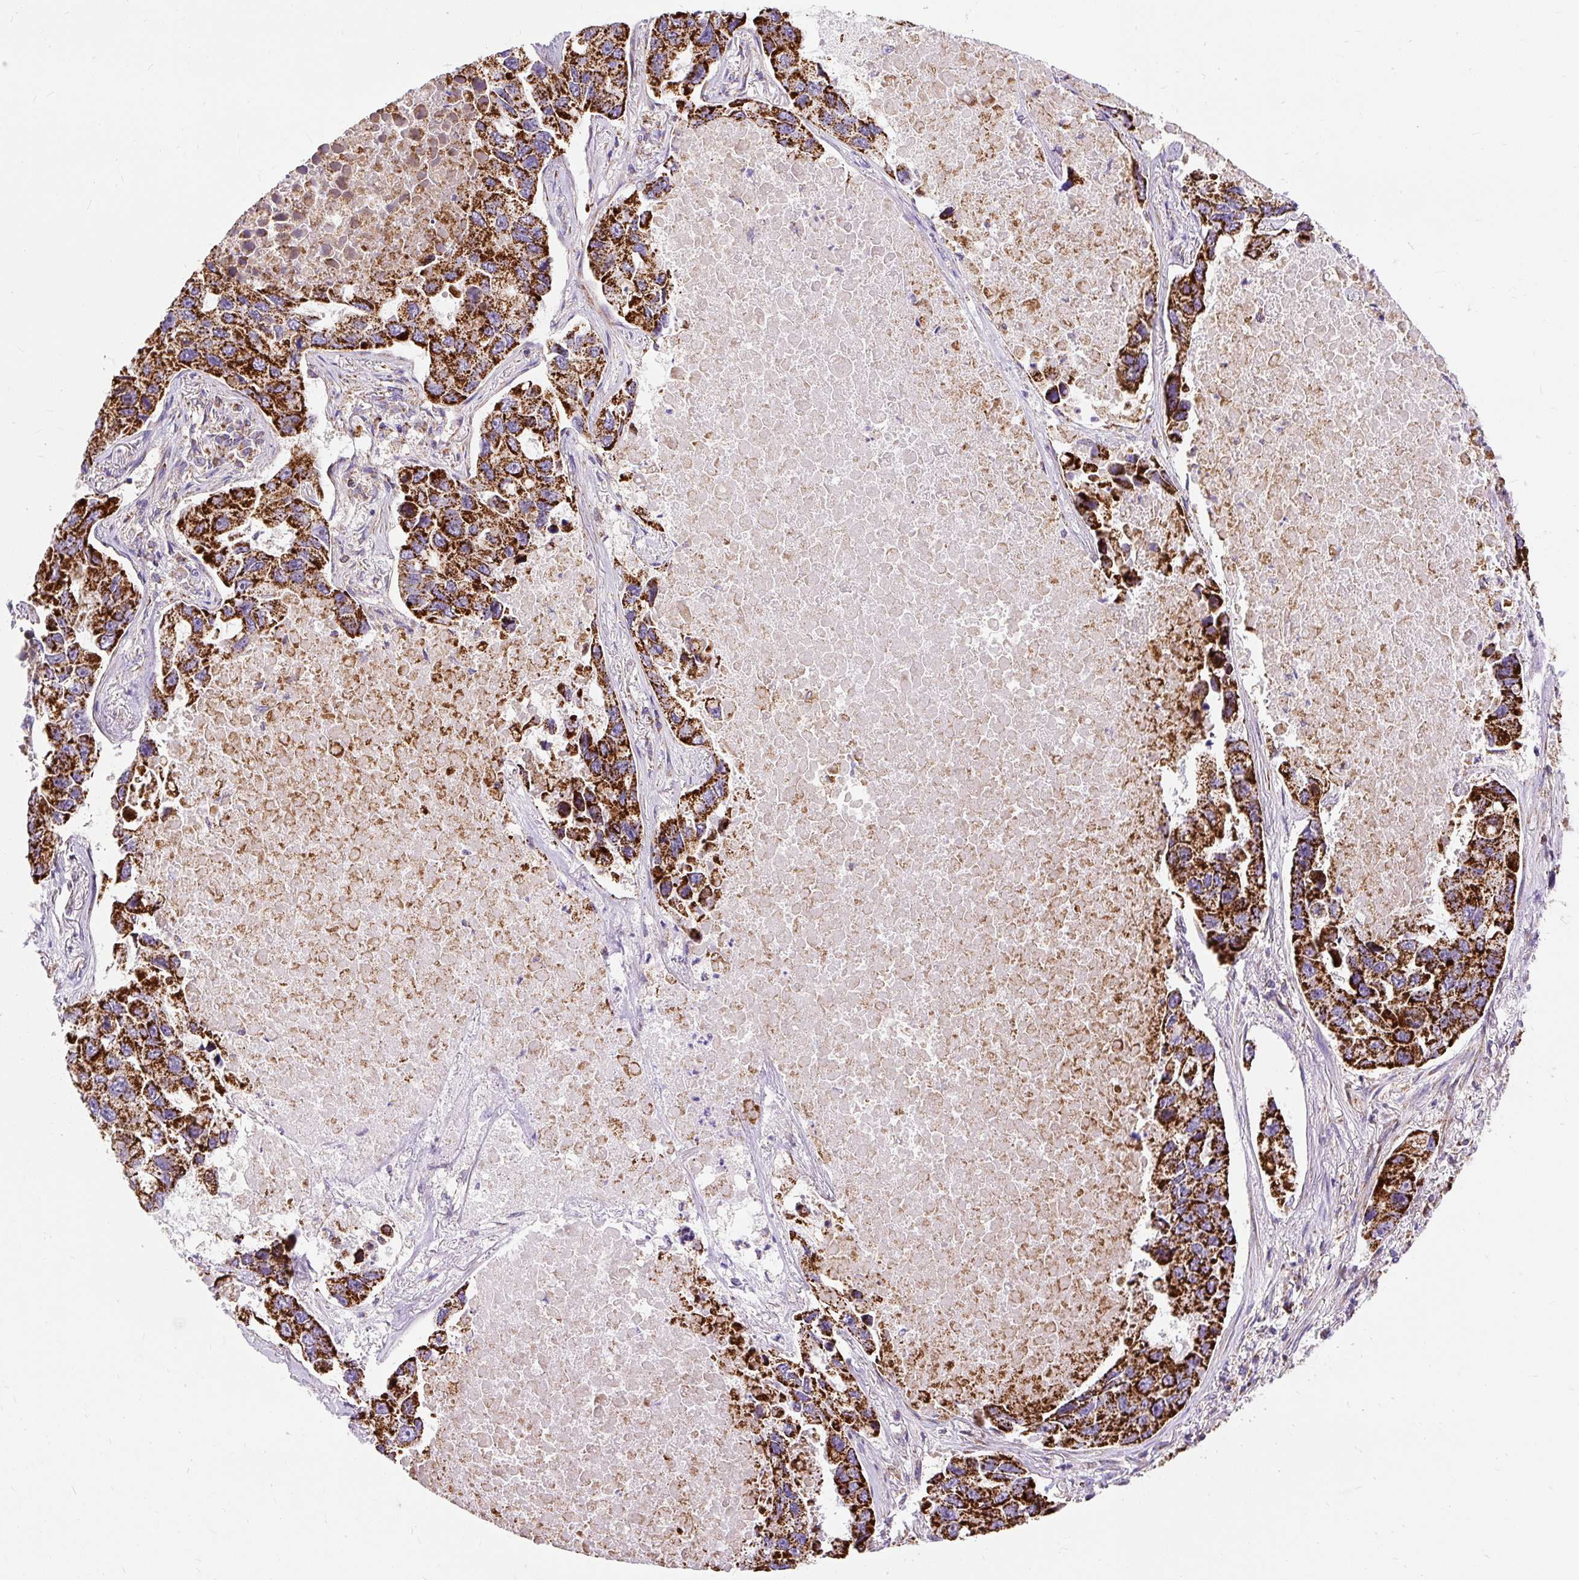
{"staining": {"intensity": "strong", "quantity": ">75%", "location": "cytoplasmic/membranous"}, "tissue": "lung cancer", "cell_type": "Tumor cells", "image_type": "cancer", "snomed": [{"axis": "morphology", "description": "Adenocarcinoma, NOS"}, {"axis": "topography", "description": "Lung"}], "caption": "Brown immunohistochemical staining in adenocarcinoma (lung) exhibits strong cytoplasmic/membranous positivity in about >75% of tumor cells. Nuclei are stained in blue.", "gene": "CEP290", "patient": {"sex": "male", "age": 64}}